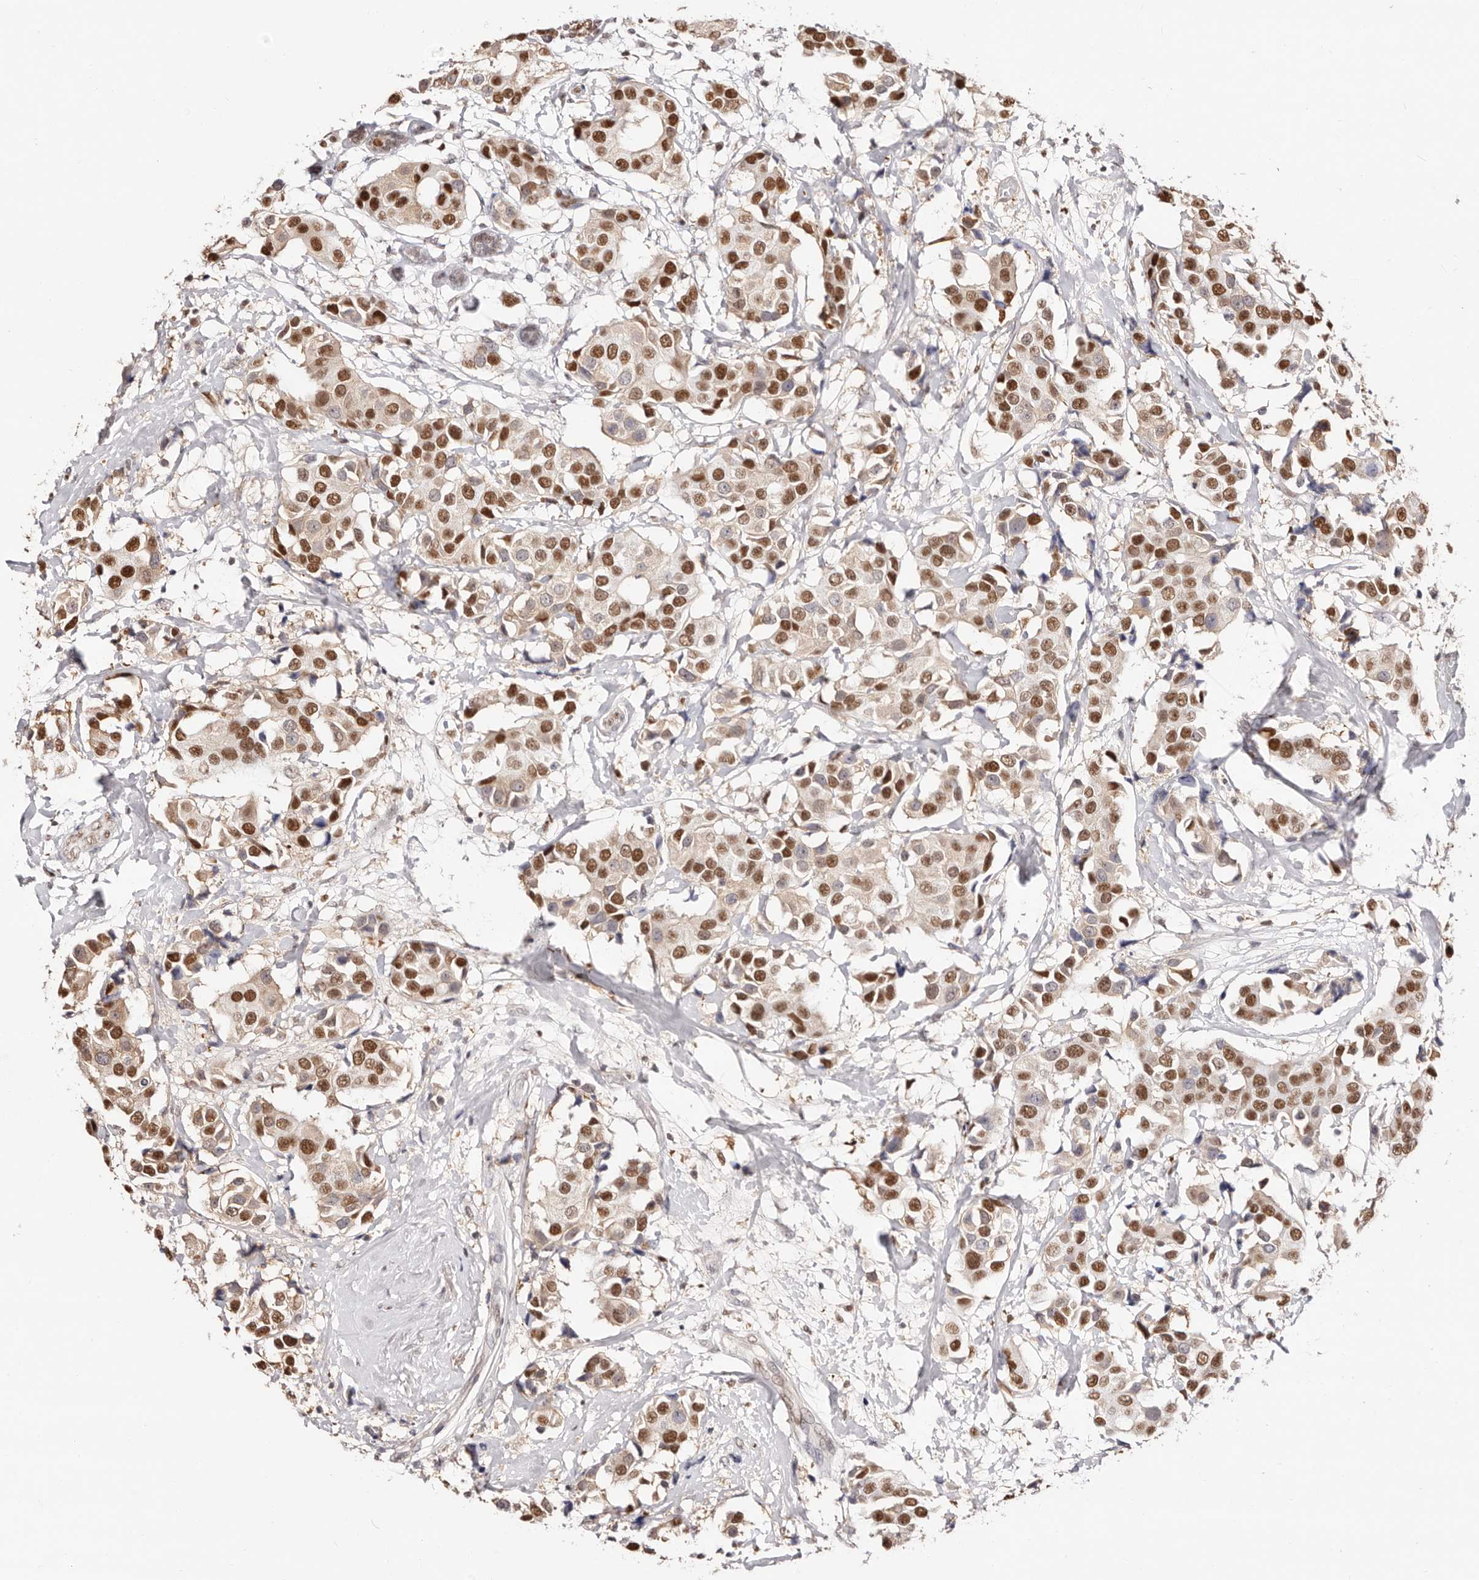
{"staining": {"intensity": "moderate", "quantity": ">75%", "location": "nuclear"}, "tissue": "breast cancer", "cell_type": "Tumor cells", "image_type": "cancer", "snomed": [{"axis": "morphology", "description": "Normal tissue, NOS"}, {"axis": "morphology", "description": "Duct carcinoma"}, {"axis": "topography", "description": "Breast"}], "caption": "An IHC micrograph of tumor tissue is shown. Protein staining in brown highlights moderate nuclear positivity in breast intraductal carcinoma within tumor cells. The staining is performed using DAB (3,3'-diaminobenzidine) brown chromogen to label protein expression. The nuclei are counter-stained blue using hematoxylin.", "gene": "TKT", "patient": {"sex": "female", "age": 39}}